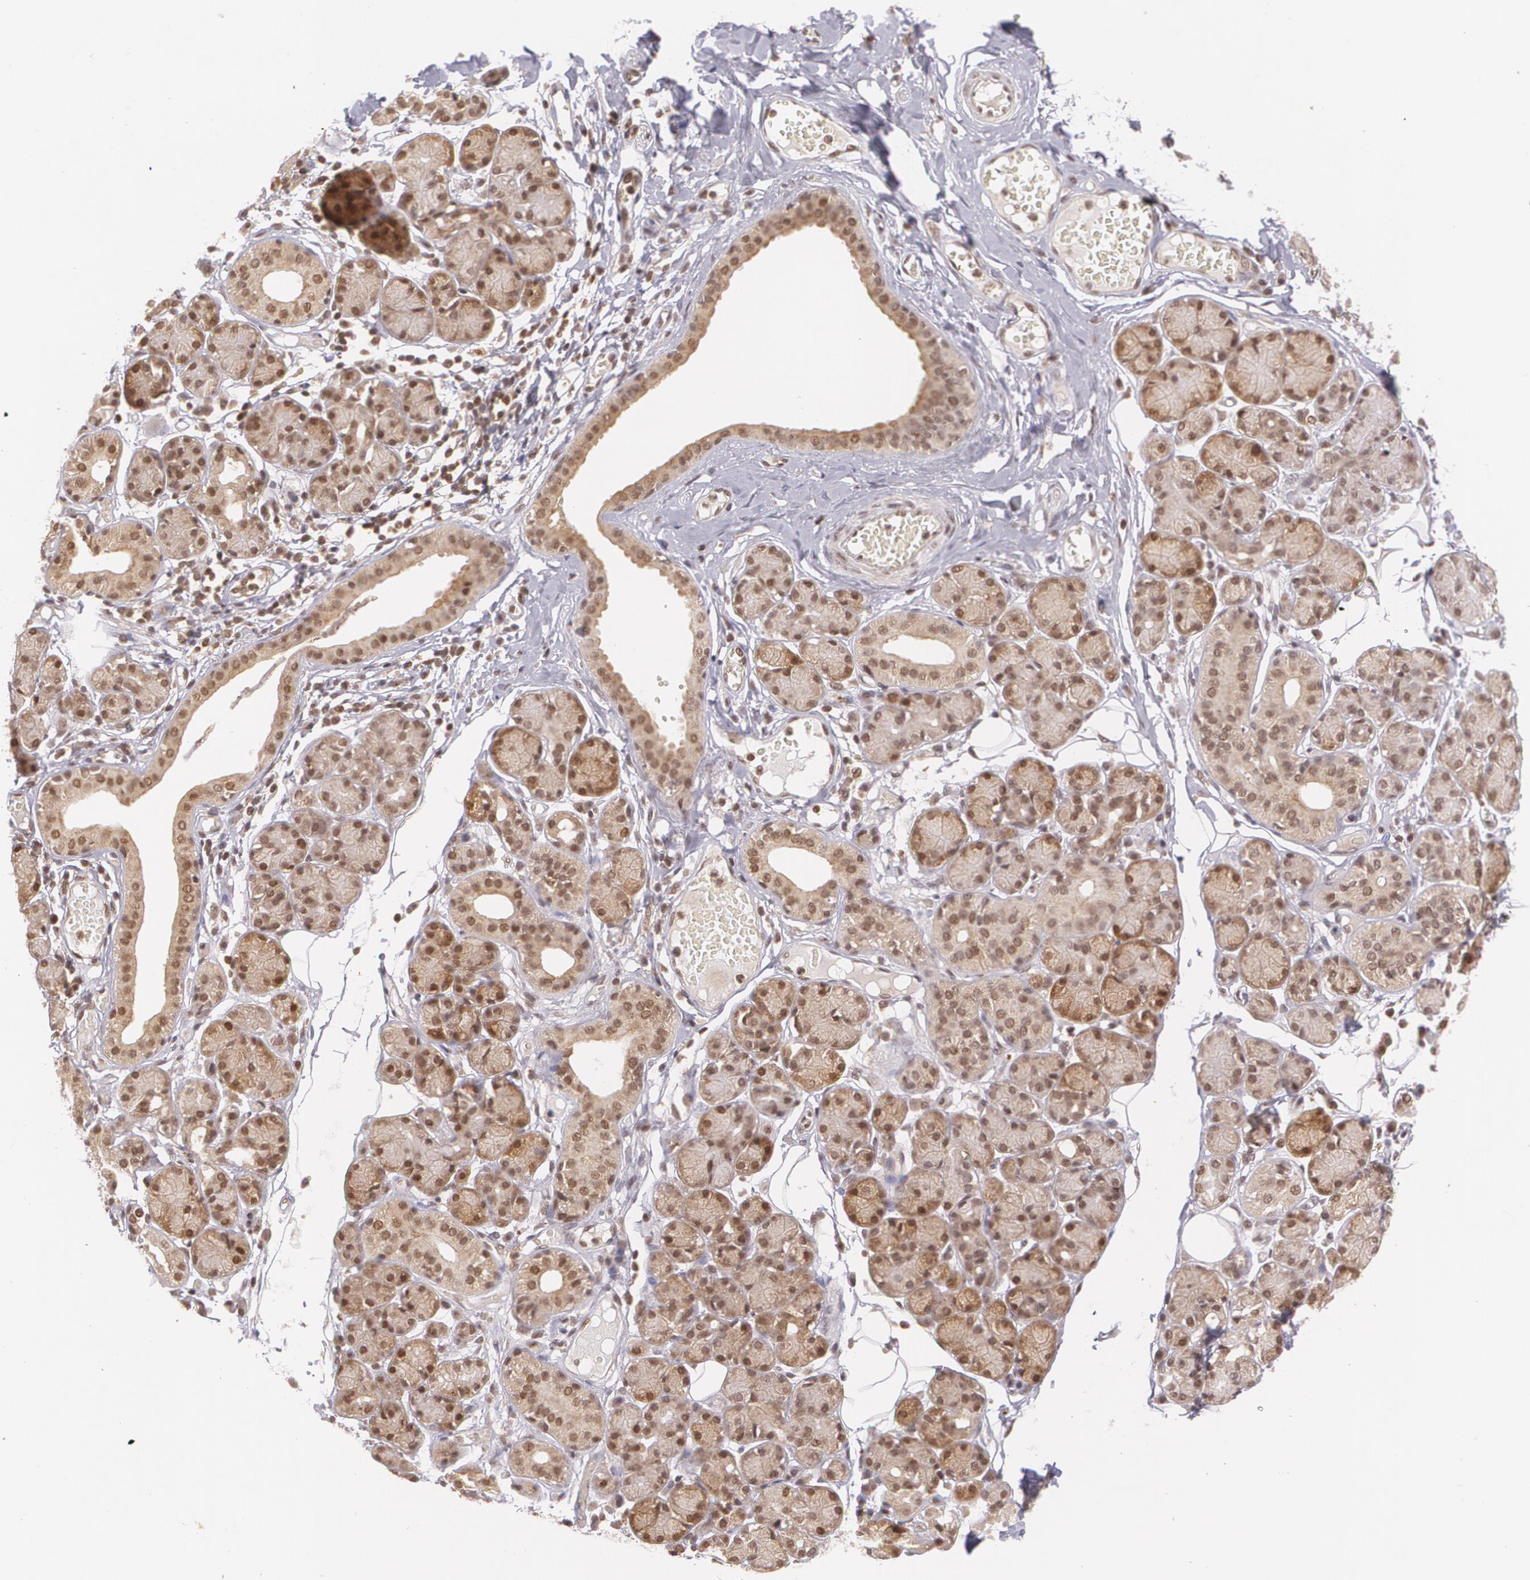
{"staining": {"intensity": "weak", "quantity": "25%-75%", "location": "cytoplasmic/membranous,nuclear"}, "tissue": "salivary gland", "cell_type": "Glandular cells", "image_type": "normal", "snomed": [{"axis": "morphology", "description": "Normal tissue, NOS"}, {"axis": "topography", "description": "Salivary gland"}], "caption": "Approximately 25%-75% of glandular cells in benign salivary gland display weak cytoplasmic/membranous,nuclear protein staining as visualized by brown immunohistochemical staining.", "gene": "CUL2", "patient": {"sex": "male", "age": 54}}